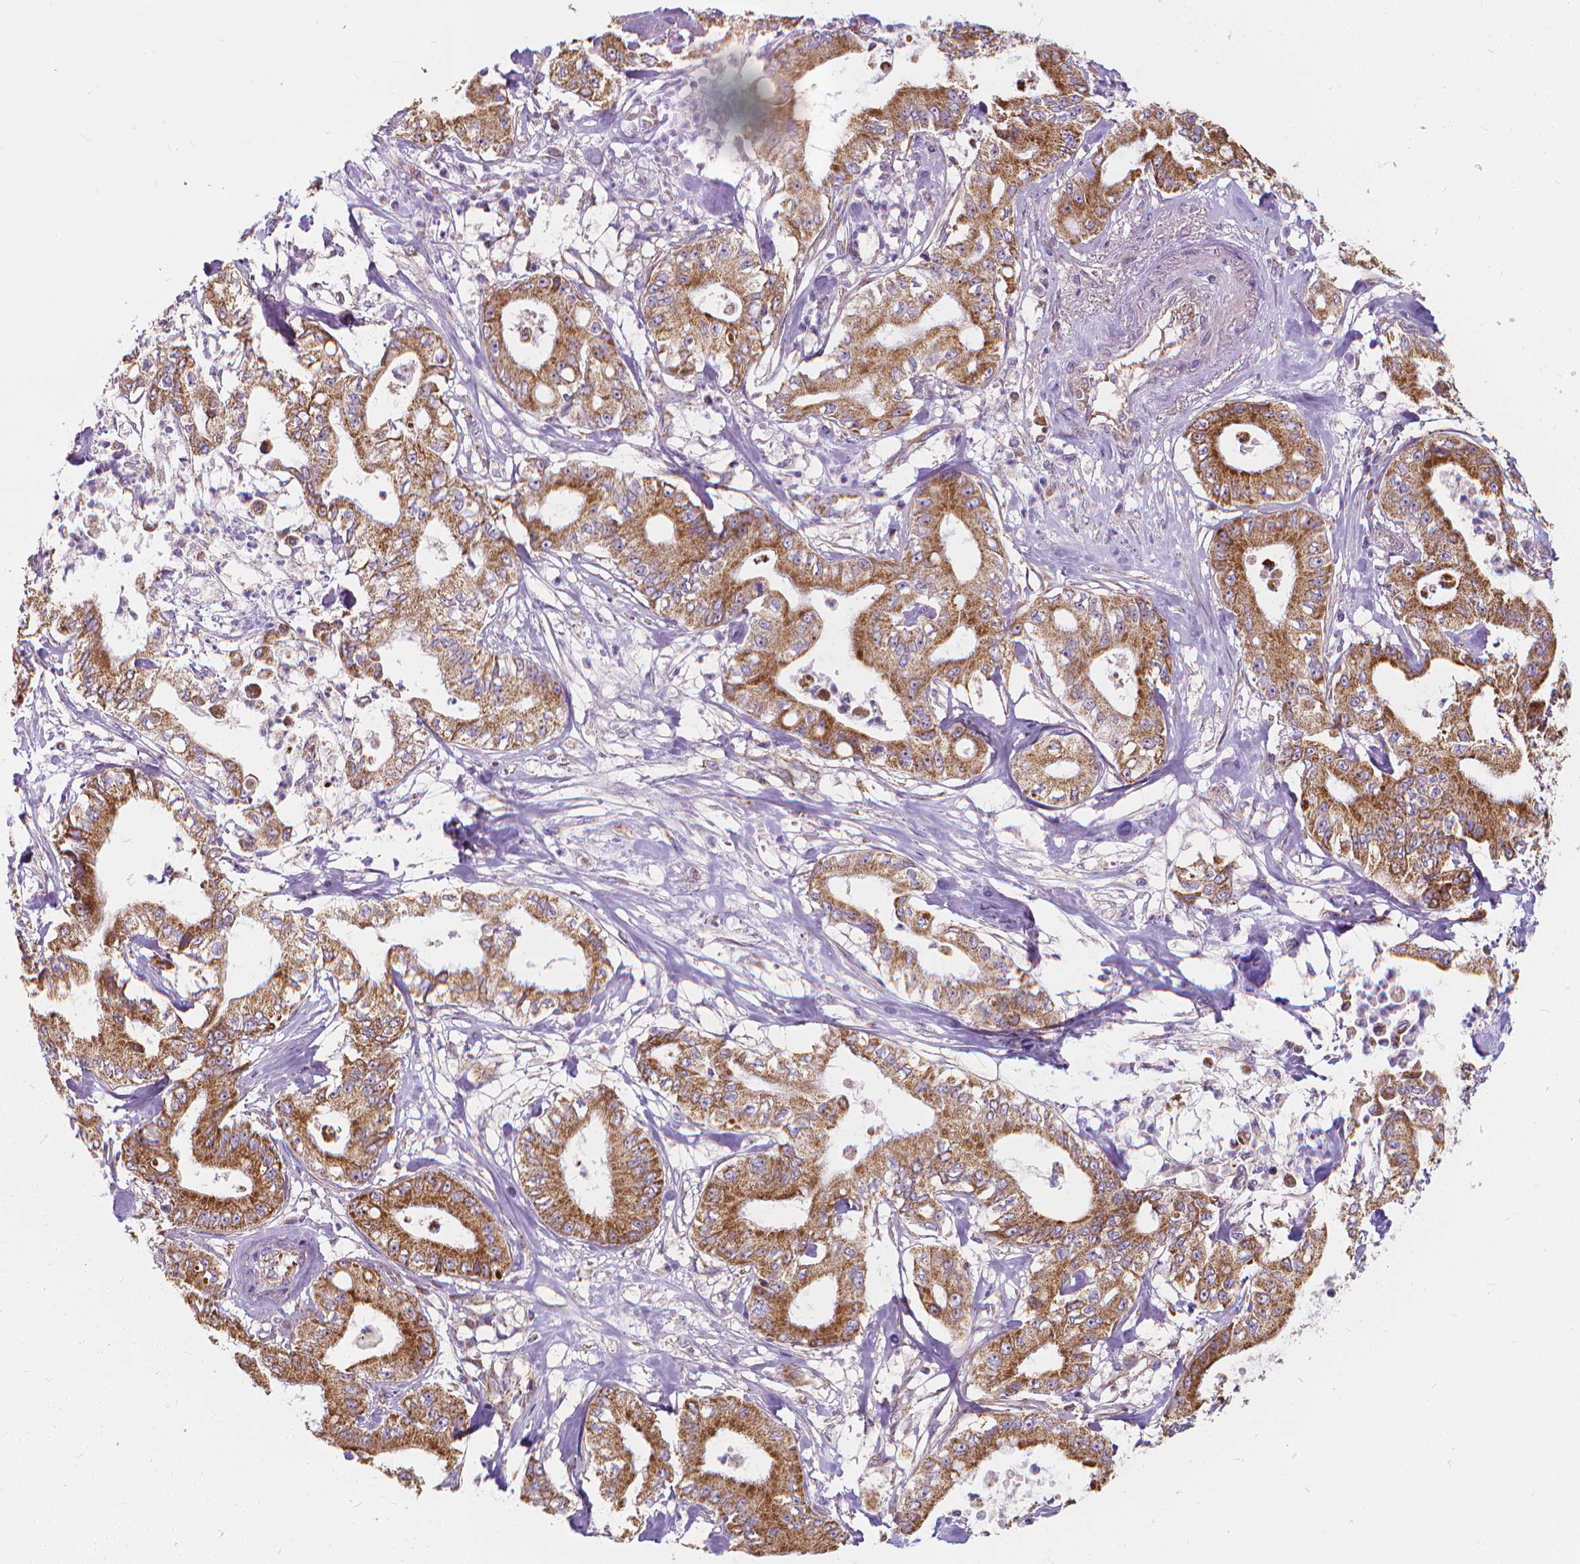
{"staining": {"intensity": "moderate", "quantity": ">75%", "location": "cytoplasmic/membranous"}, "tissue": "pancreatic cancer", "cell_type": "Tumor cells", "image_type": "cancer", "snomed": [{"axis": "morphology", "description": "Adenocarcinoma, NOS"}, {"axis": "topography", "description": "Pancreas"}], "caption": "A medium amount of moderate cytoplasmic/membranous expression is identified in about >75% of tumor cells in pancreatic cancer (adenocarcinoma) tissue.", "gene": "SNCAIP", "patient": {"sex": "male", "age": 71}}